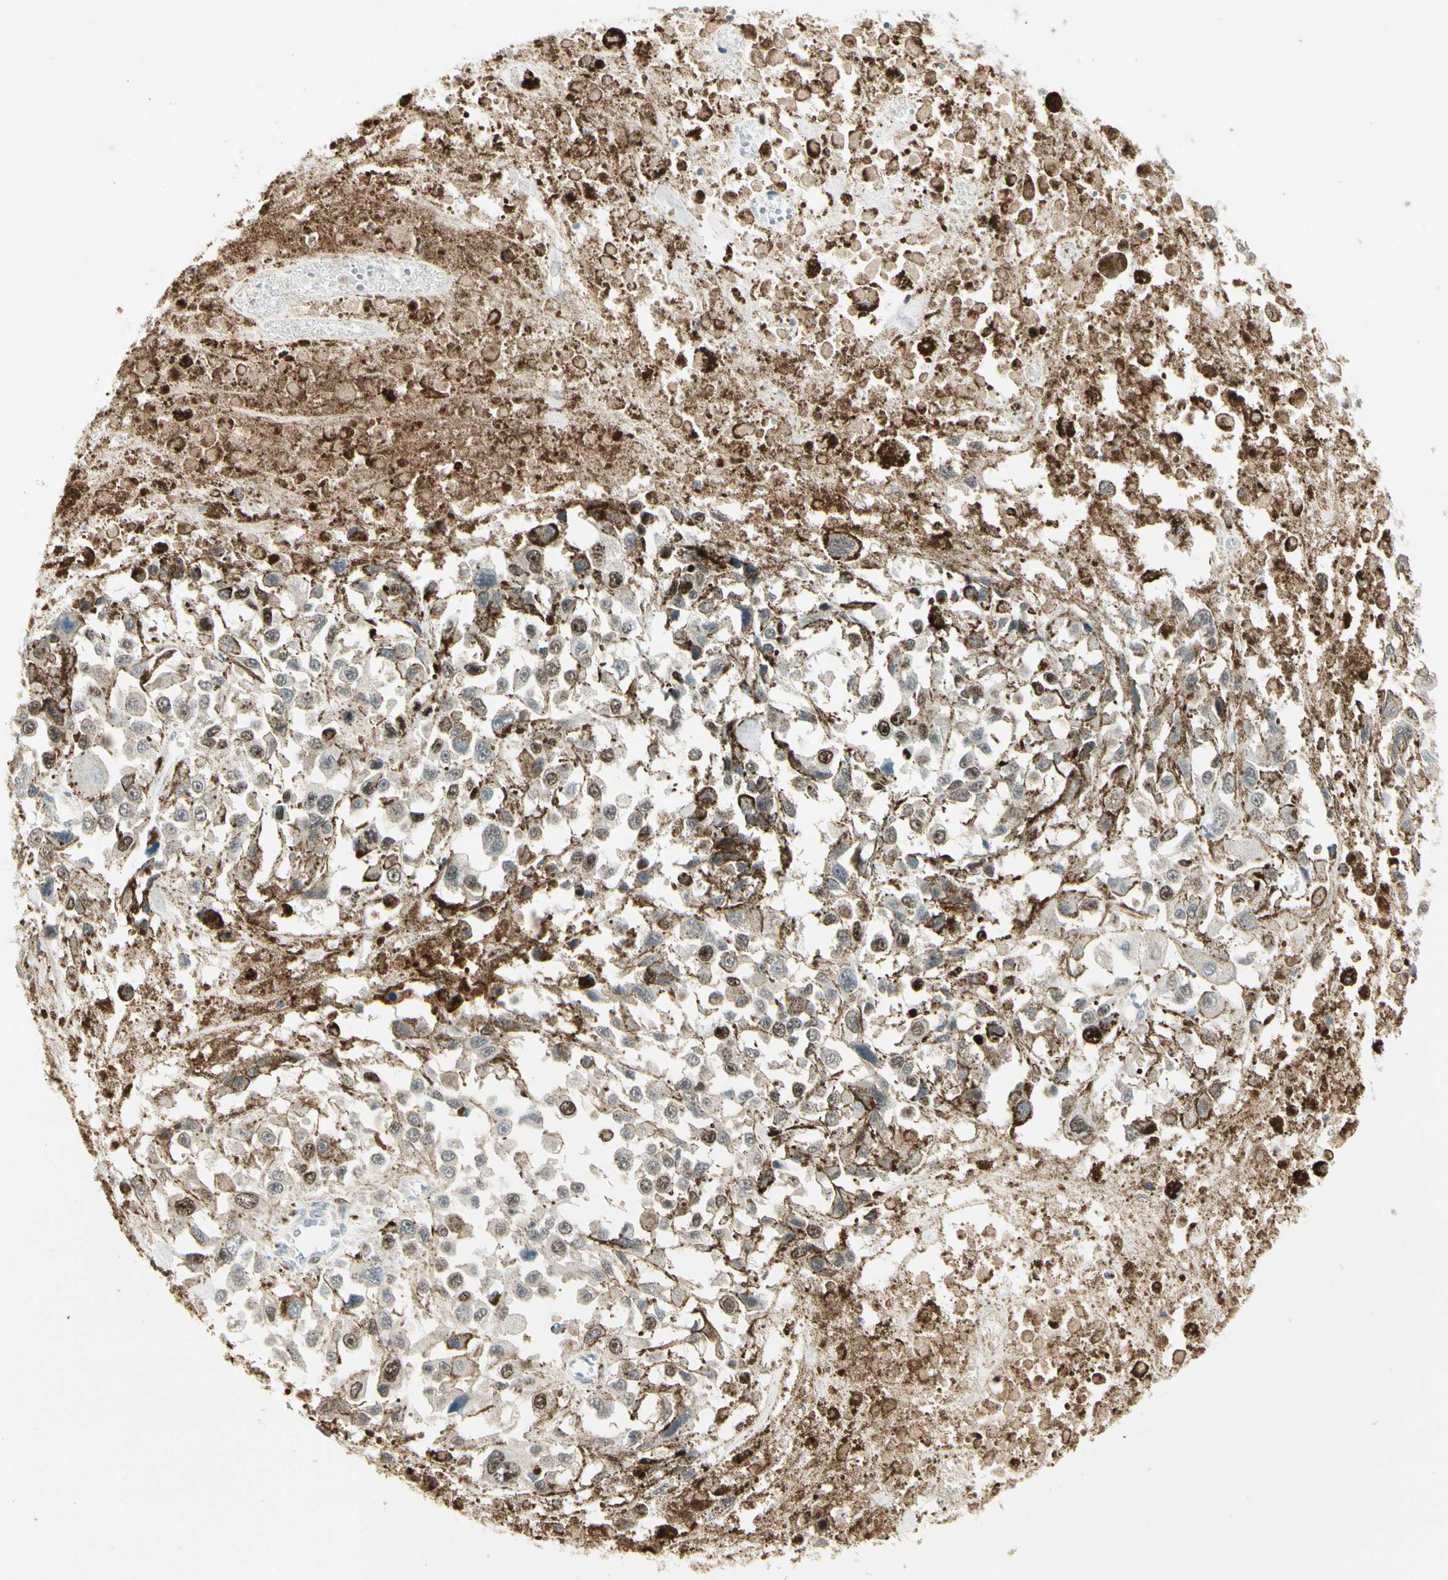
{"staining": {"intensity": "moderate", "quantity": "<25%", "location": "nuclear"}, "tissue": "melanoma", "cell_type": "Tumor cells", "image_type": "cancer", "snomed": [{"axis": "morphology", "description": "Malignant melanoma, Metastatic site"}, {"axis": "topography", "description": "Lymph node"}], "caption": "Immunohistochemical staining of human melanoma displays moderate nuclear protein expression in about <25% of tumor cells. (DAB (3,3'-diaminobenzidine) IHC with brightfield microscopy, high magnification).", "gene": "PITX1", "patient": {"sex": "male", "age": 59}}